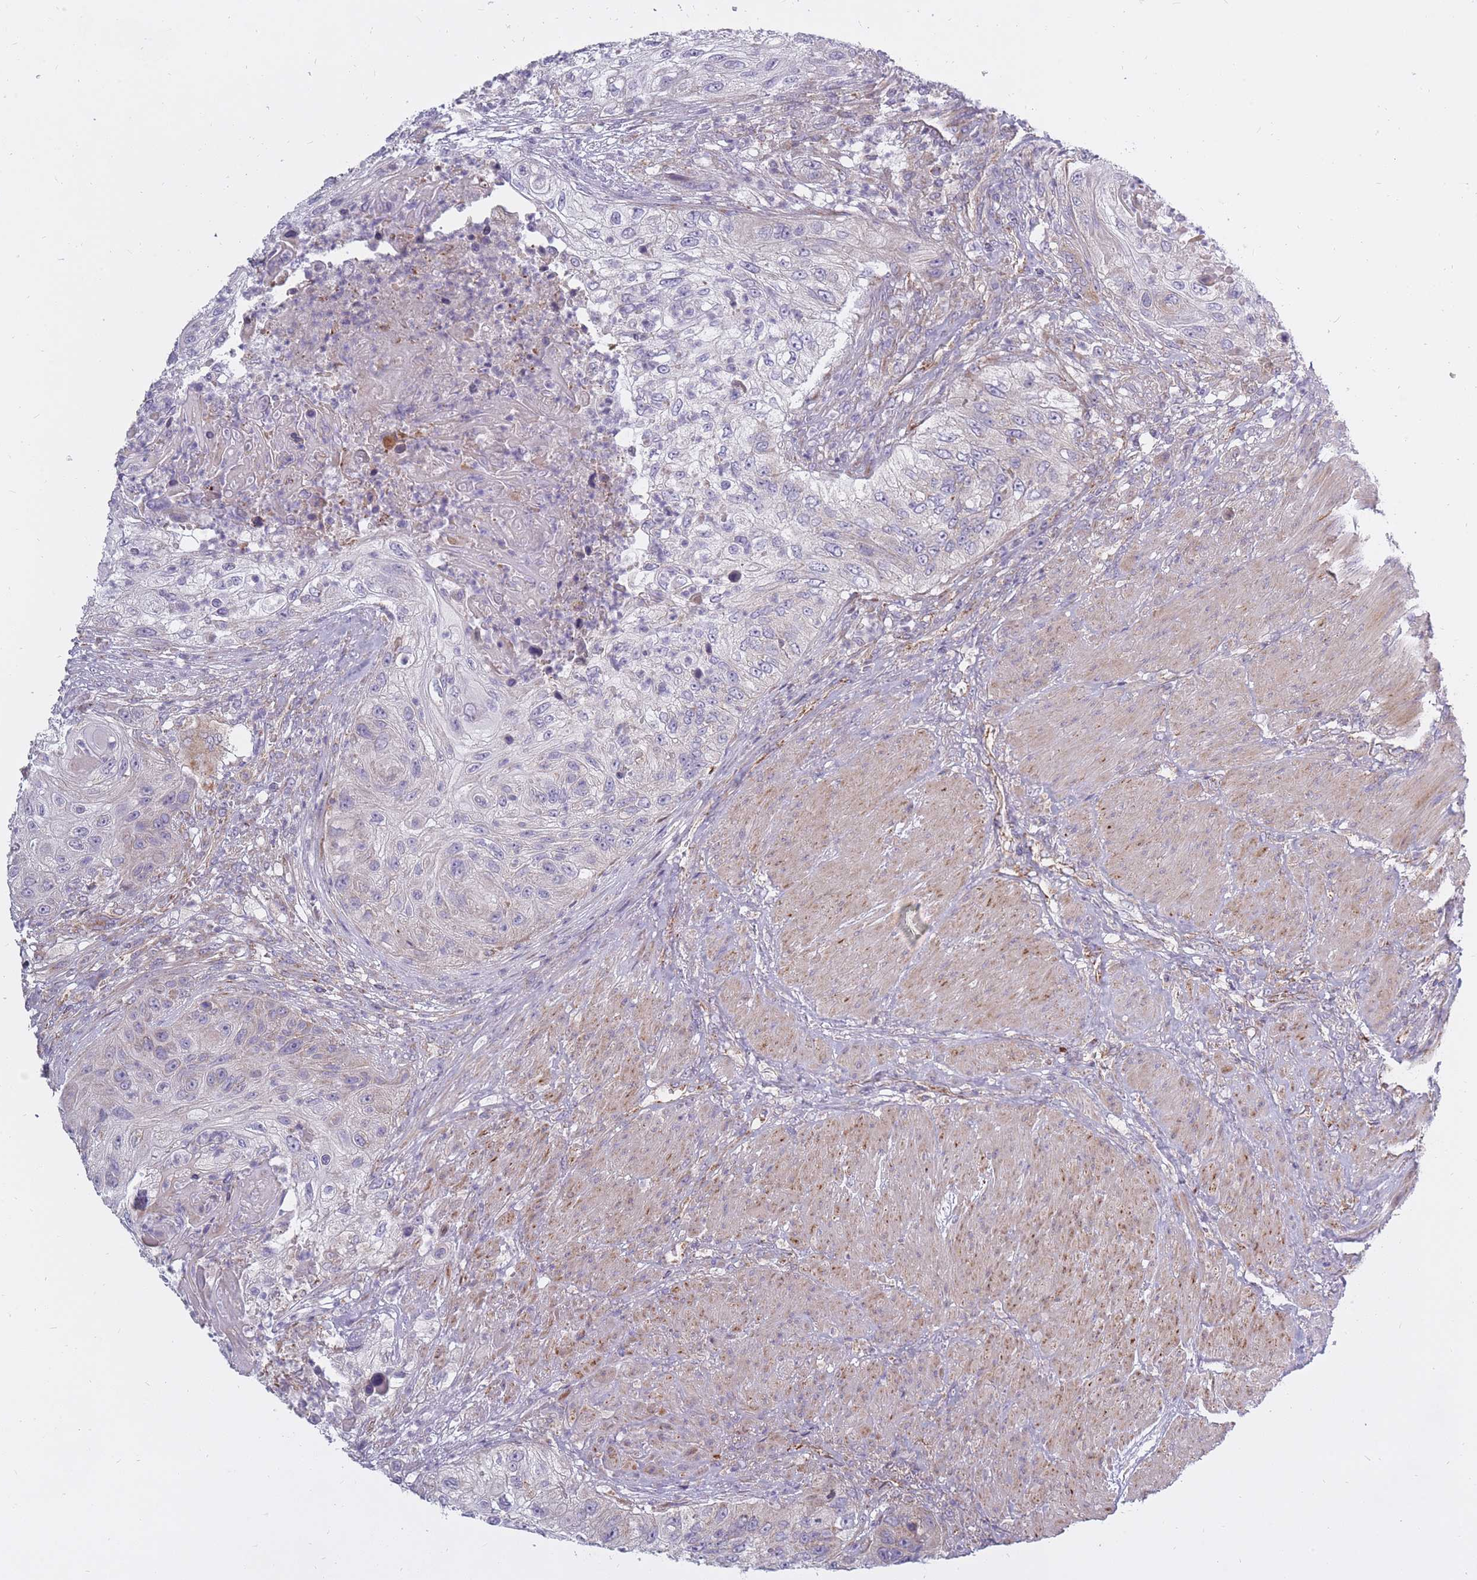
{"staining": {"intensity": "moderate", "quantity": "<25%", "location": "cytoplasmic/membranous"}, "tissue": "urothelial cancer", "cell_type": "Tumor cells", "image_type": "cancer", "snomed": [{"axis": "morphology", "description": "Urothelial carcinoma, High grade"}, {"axis": "topography", "description": "Urinary bladder"}], "caption": "Human urothelial carcinoma (high-grade) stained for a protein (brown) demonstrates moderate cytoplasmic/membranous positive positivity in approximately <25% of tumor cells.", "gene": "ALKBH4", "patient": {"sex": "female", "age": 60}}